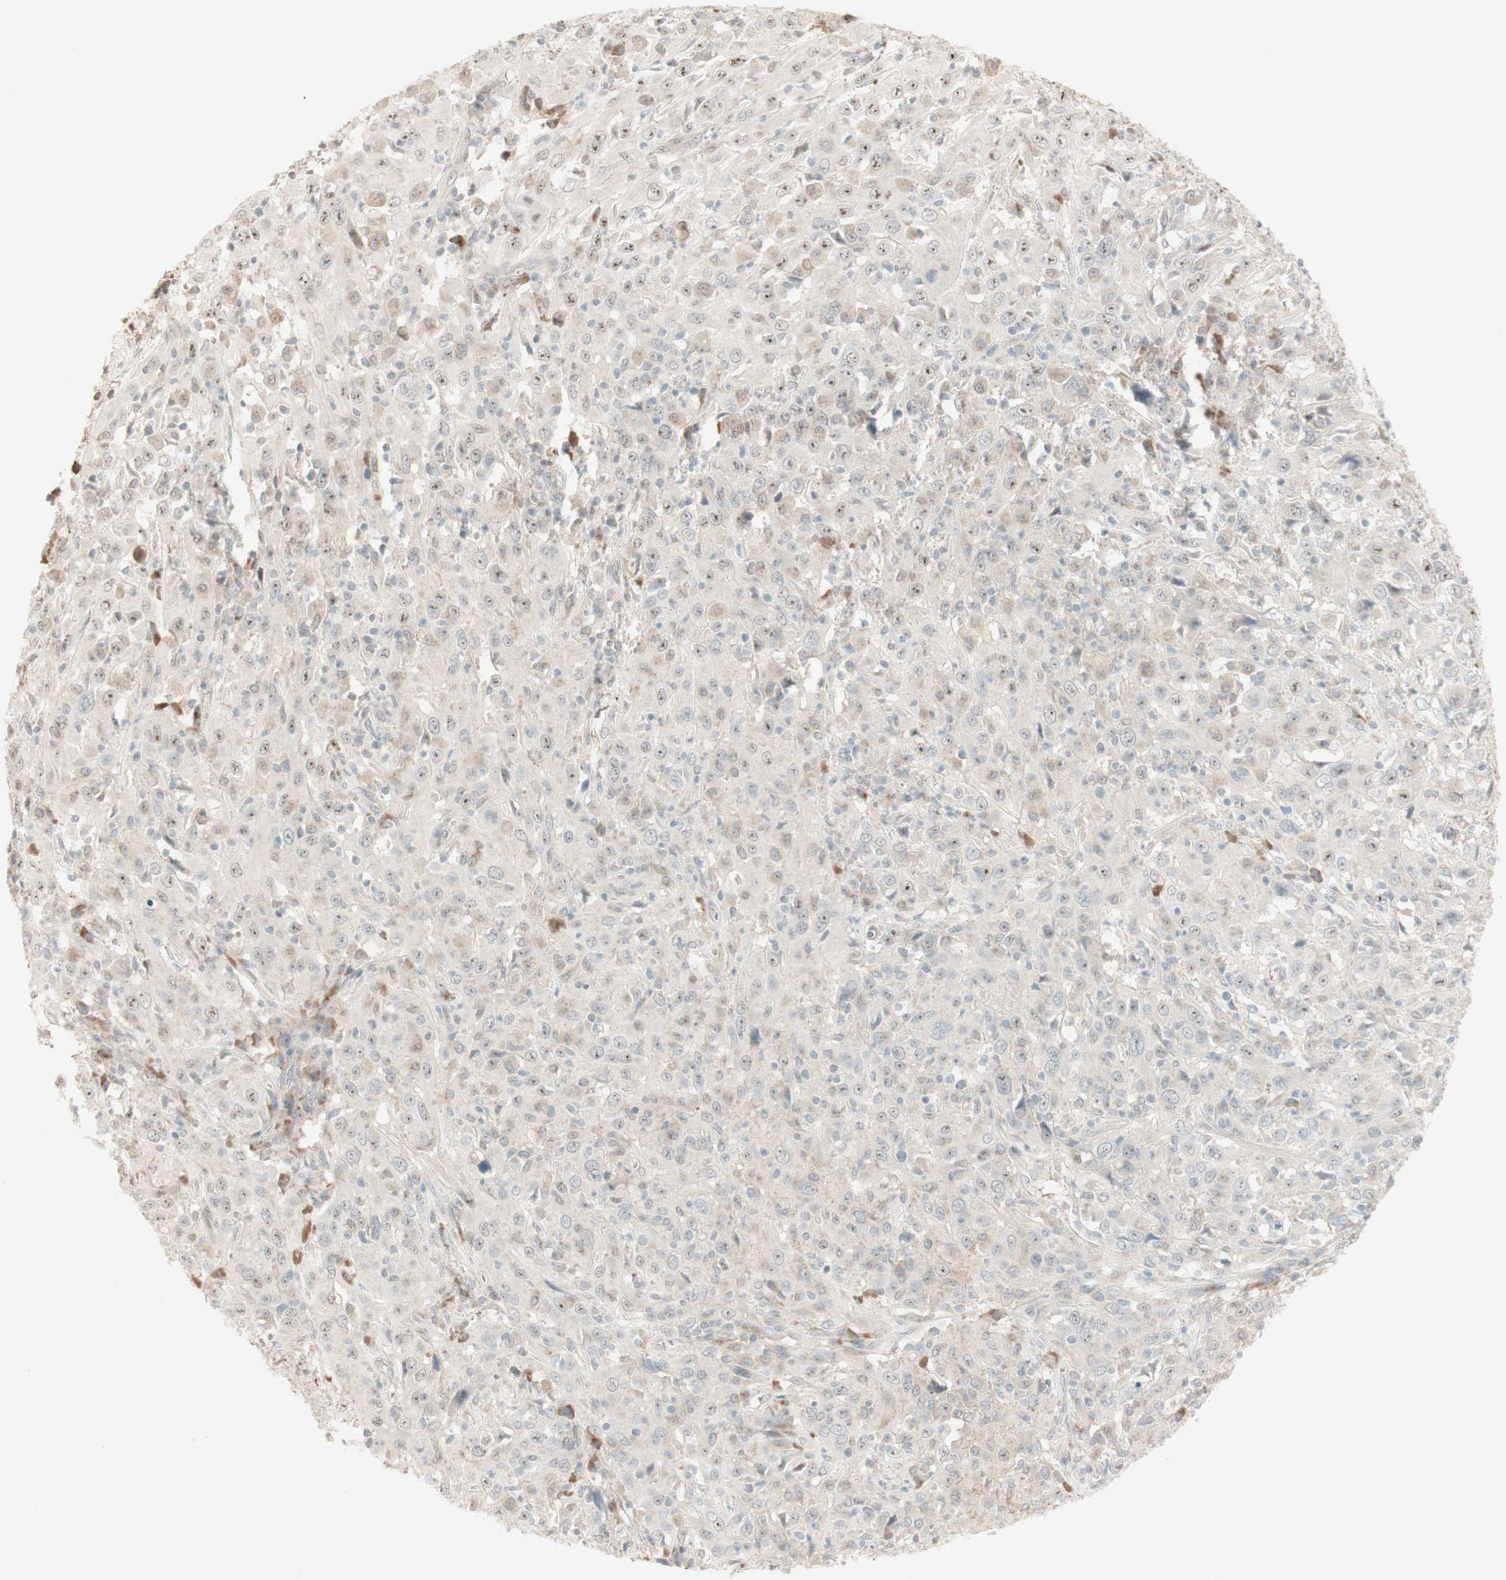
{"staining": {"intensity": "weak", "quantity": ">75%", "location": "nuclear"}, "tissue": "cervical cancer", "cell_type": "Tumor cells", "image_type": "cancer", "snomed": [{"axis": "morphology", "description": "Squamous cell carcinoma, NOS"}, {"axis": "topography", "description": "Cervix"}], "caption": "A low amount of weak nuclear staining is present in approximately >75% of tumor cells in cervical cancer (squamous cell carcinoma) tissue.", "gene": "PLCD4", "patient": {"sex": "female", "age": 46}}